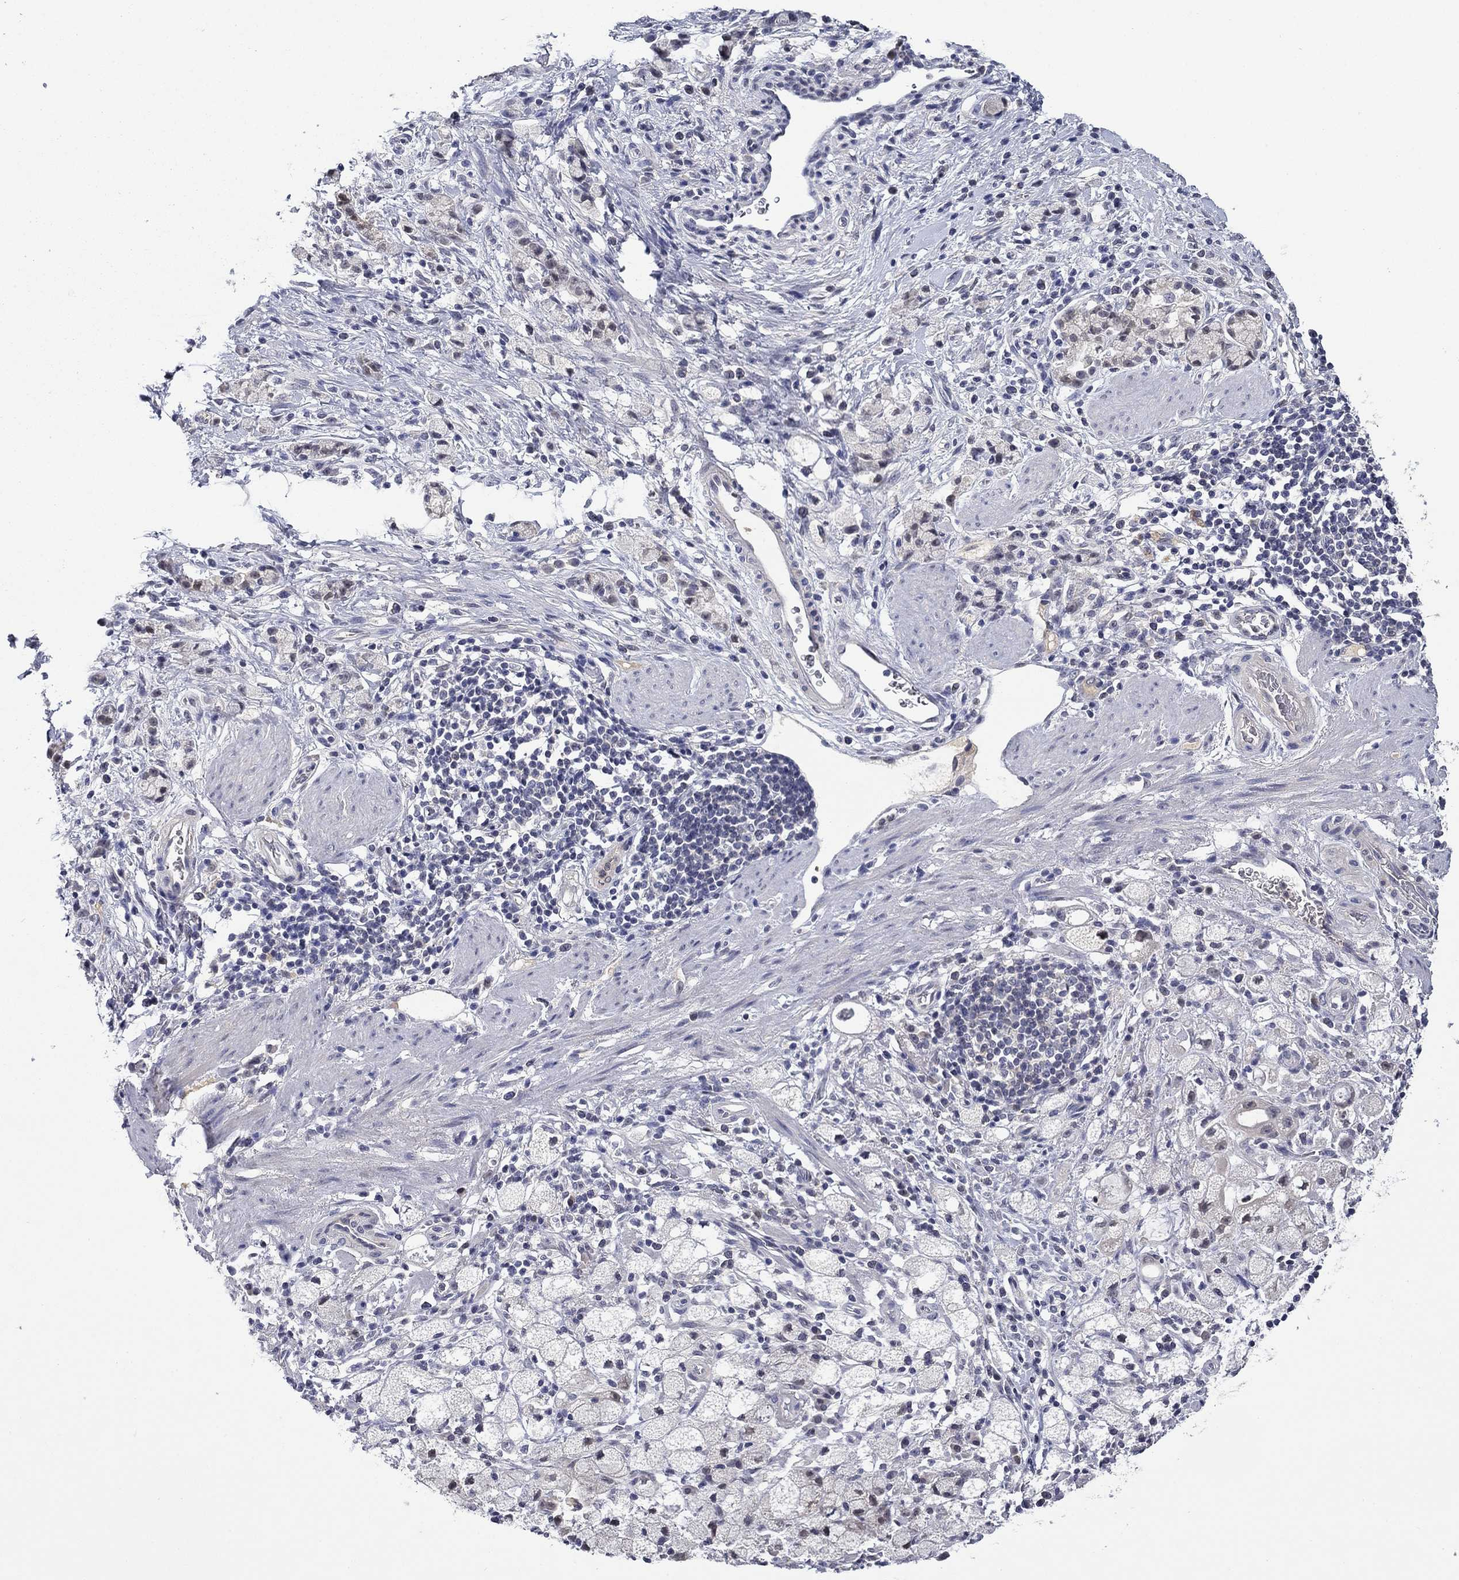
{"staining": {"intensity": "negative", "quantity": "none", "location": "none"}, "tissue": "stomach cancer", "cell_type": "Tumor cells", "image_type": "cancer", "snomed": [{"axis": "morphology", "description": "Adenocarcinoma, NOS"}, {"axis": "topography", "description": "Stomach"}], "caption": "There is no significant expression in tumor cells of stomach cancer.", "gene": "DDTL", "patient": {"sex": "male", "age": 58}}